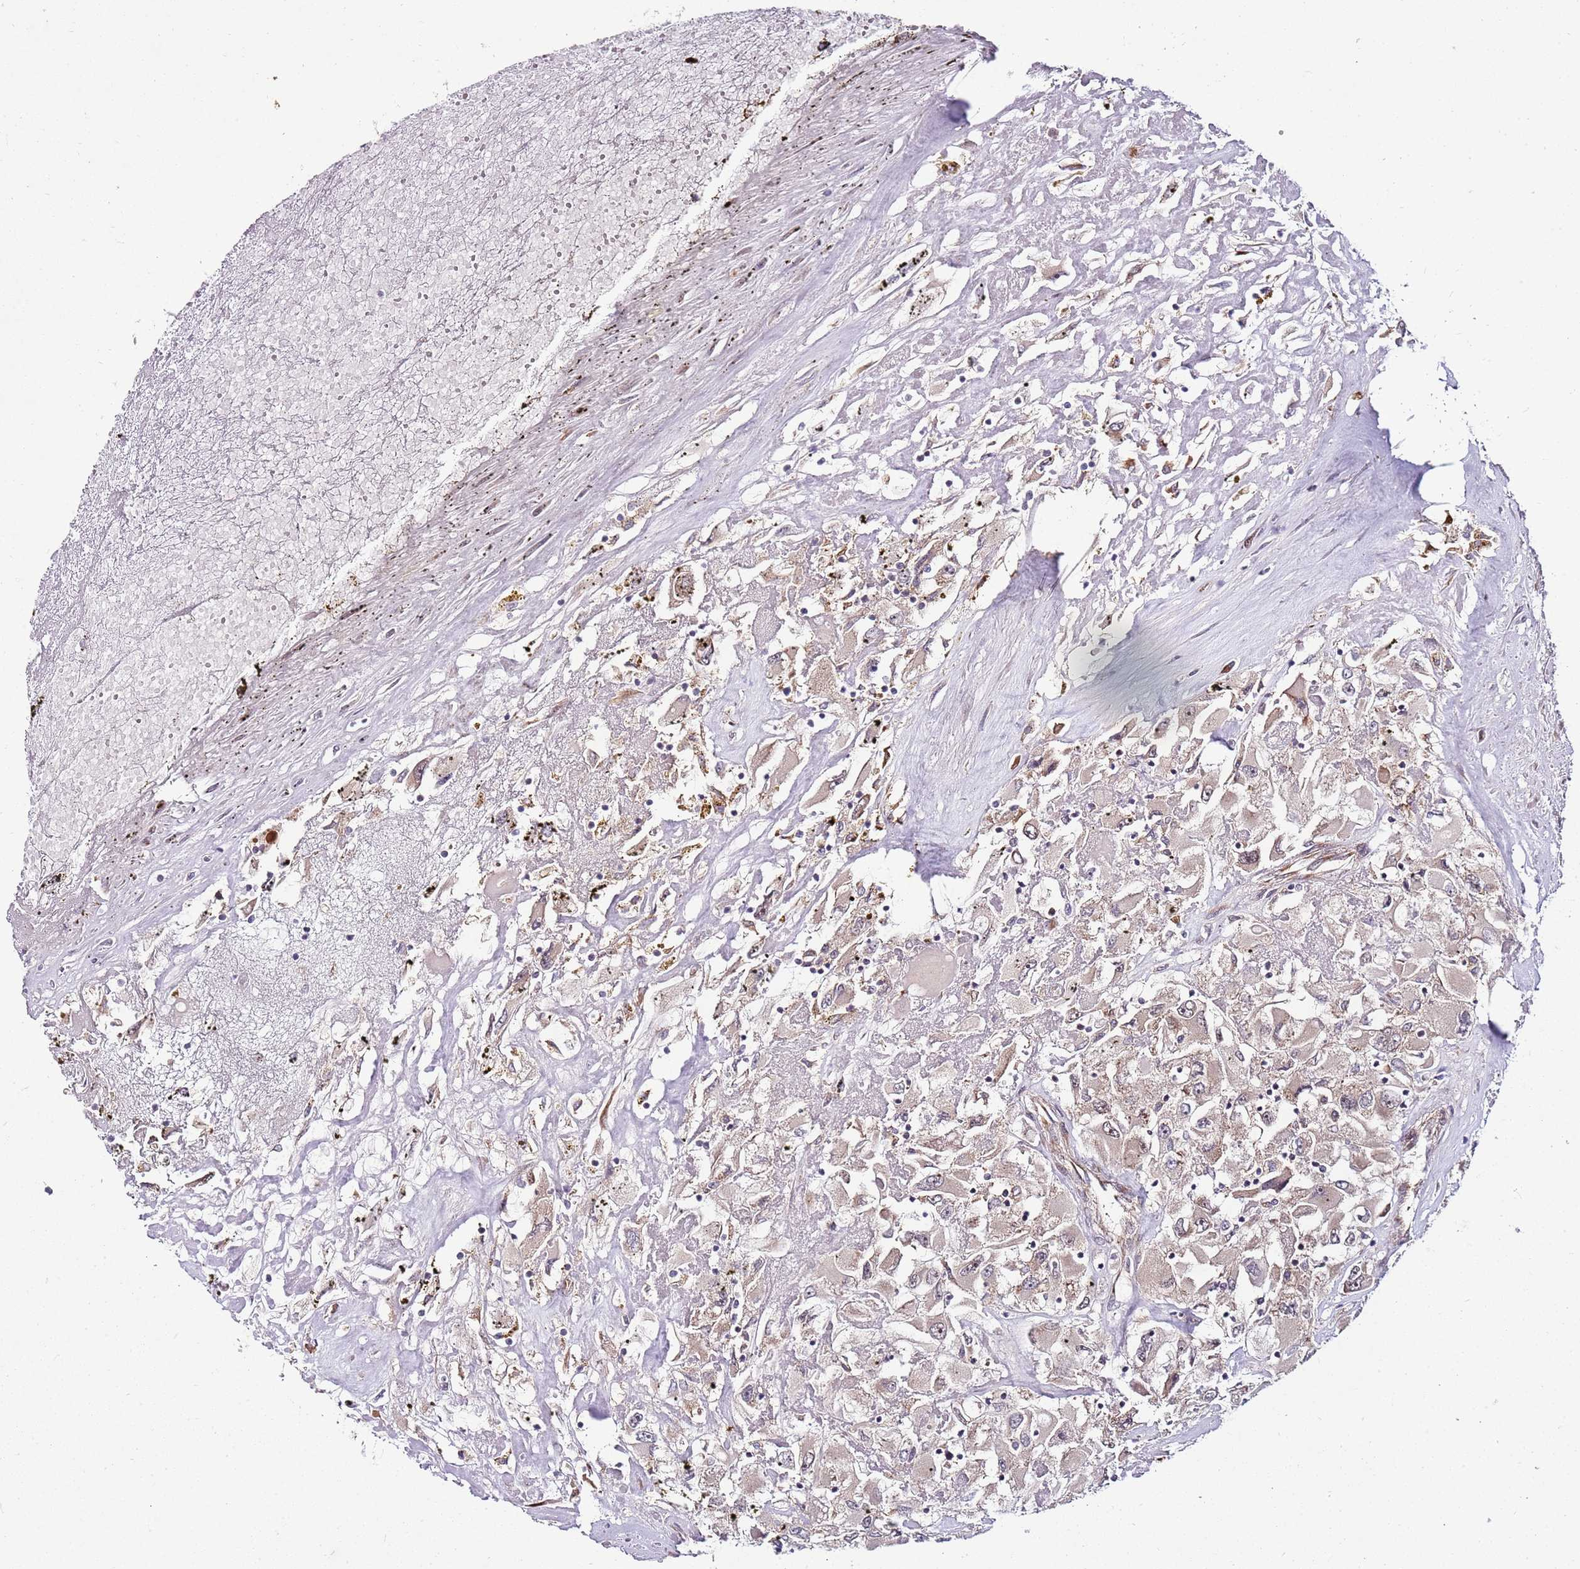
{"staining": {"intensity": "weak", "quantity": "<25%", "location": "cytoplasmic/membranous"}, "tissue": "renal cancer", "cell_type": "Tumor cells", "image_type": "cancer", "snomed": [{"axis": "morphology", "description": "Adenocarcinoma, NOS"}, {"axis": "topography", "description": "Kidney"}], "caption": "The image reveals no staining of tumor cells in adenocarcinoma (renal).", "gene": "FBXL22", "patient": {"sex": "female", "age": 52}}